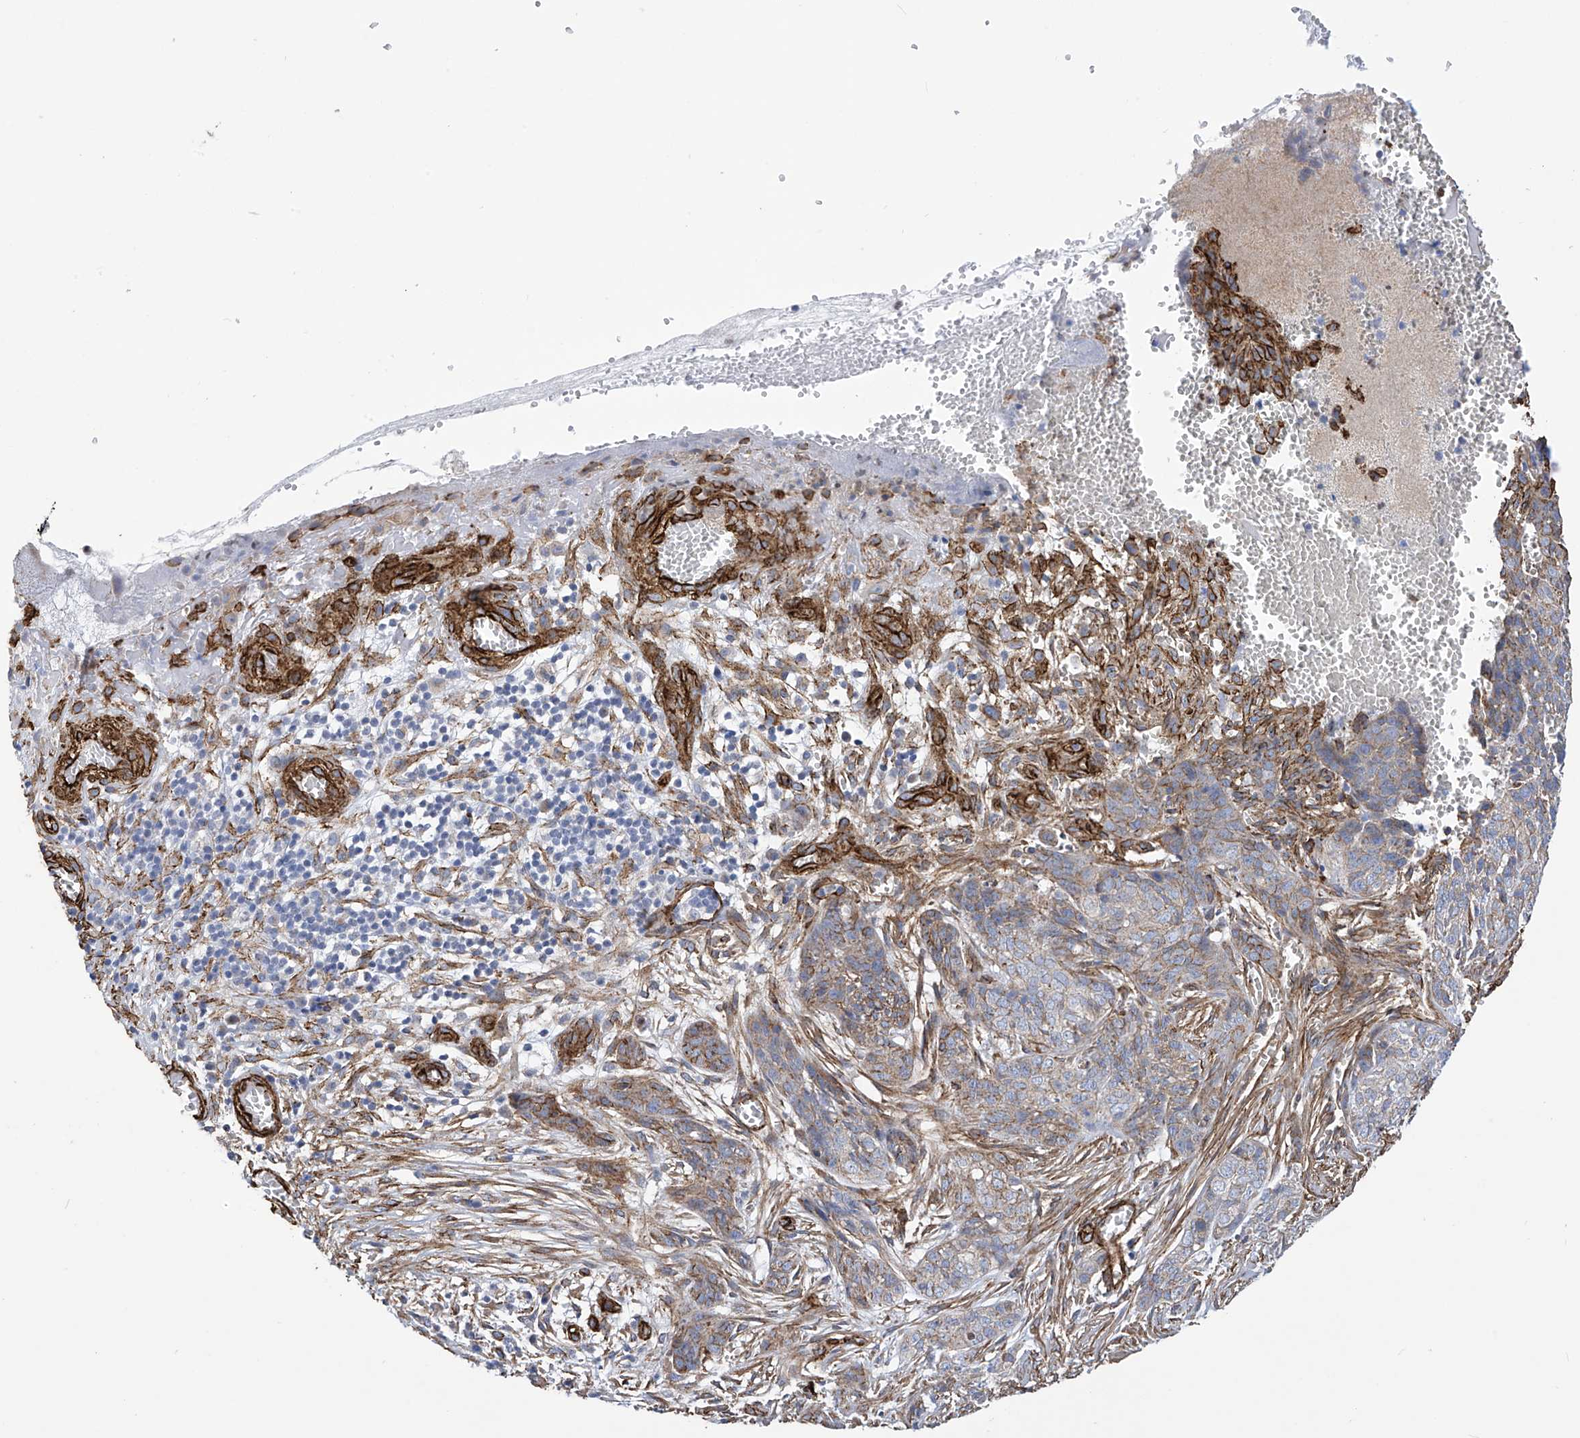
{"staining": {"intensity": "moderate", "quantity": "25%-75%", "location": "cytoplasmic/membranous"}, "tissue": "skin cancer", "cell_type": "Tumor cells", "image_type": "cancer", "snomed": [{"axis": "morphology", "description": "Basal cell carcinoma"}, {"axis": "topography", "description": "Skin"}], "caption": "This histopathology image demonstrates skin cancer stained with immunohistochemistry to label a protein in brown. The cytoplasmic/membranous of tumor cells show moderate positivity for the protein. Nuclei are counter-stained blue.", "gene": "UBTD1", "patient": {"sex": "female", "age": 64}}